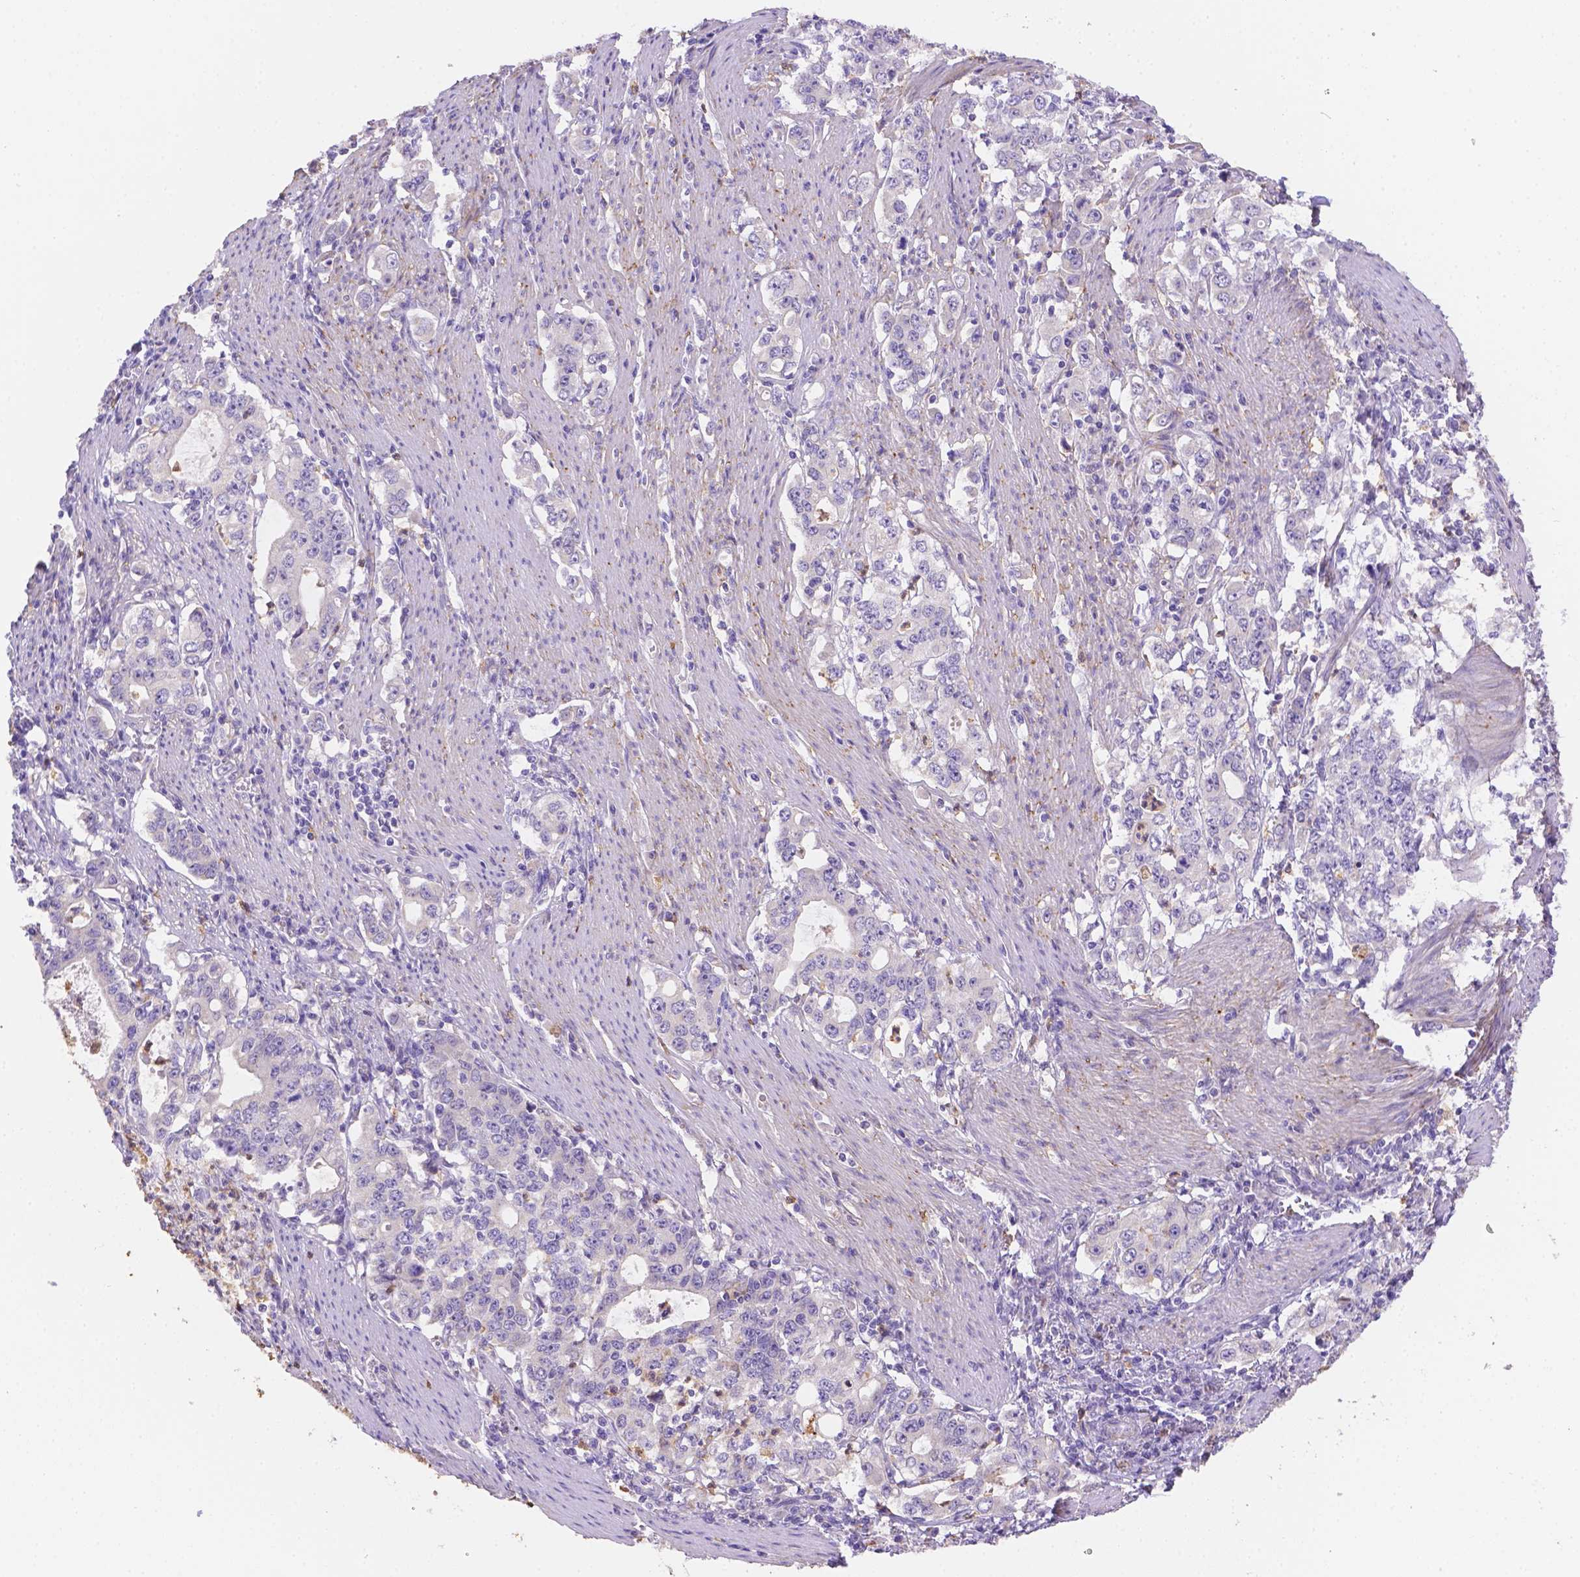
{"staining": {"intensity": "negative", "quantity": "none", "location": "none"}, "tissue": "stomach cancer", "cell_type": "Tumor cells", "image_type": "cancer", "snomed": [{"axis": "morphology", "description": "Adenocarcinoma, NOS"}, {"axis": "topography", "description": "Stomach, lower"}], "caption": "Immunohistochemistry image of human adenocarcinoma (stomach) stained for a protein (brown), which demonstrates no positivity in tumor cells. The staining was performed using DAB to visualize the protein expression in brown, while the nuclei were stained in blue with hematoxylin (Magnification: 20x).", "gene": "NXPE2", "patient": {"sex": "female", "age": 72}}